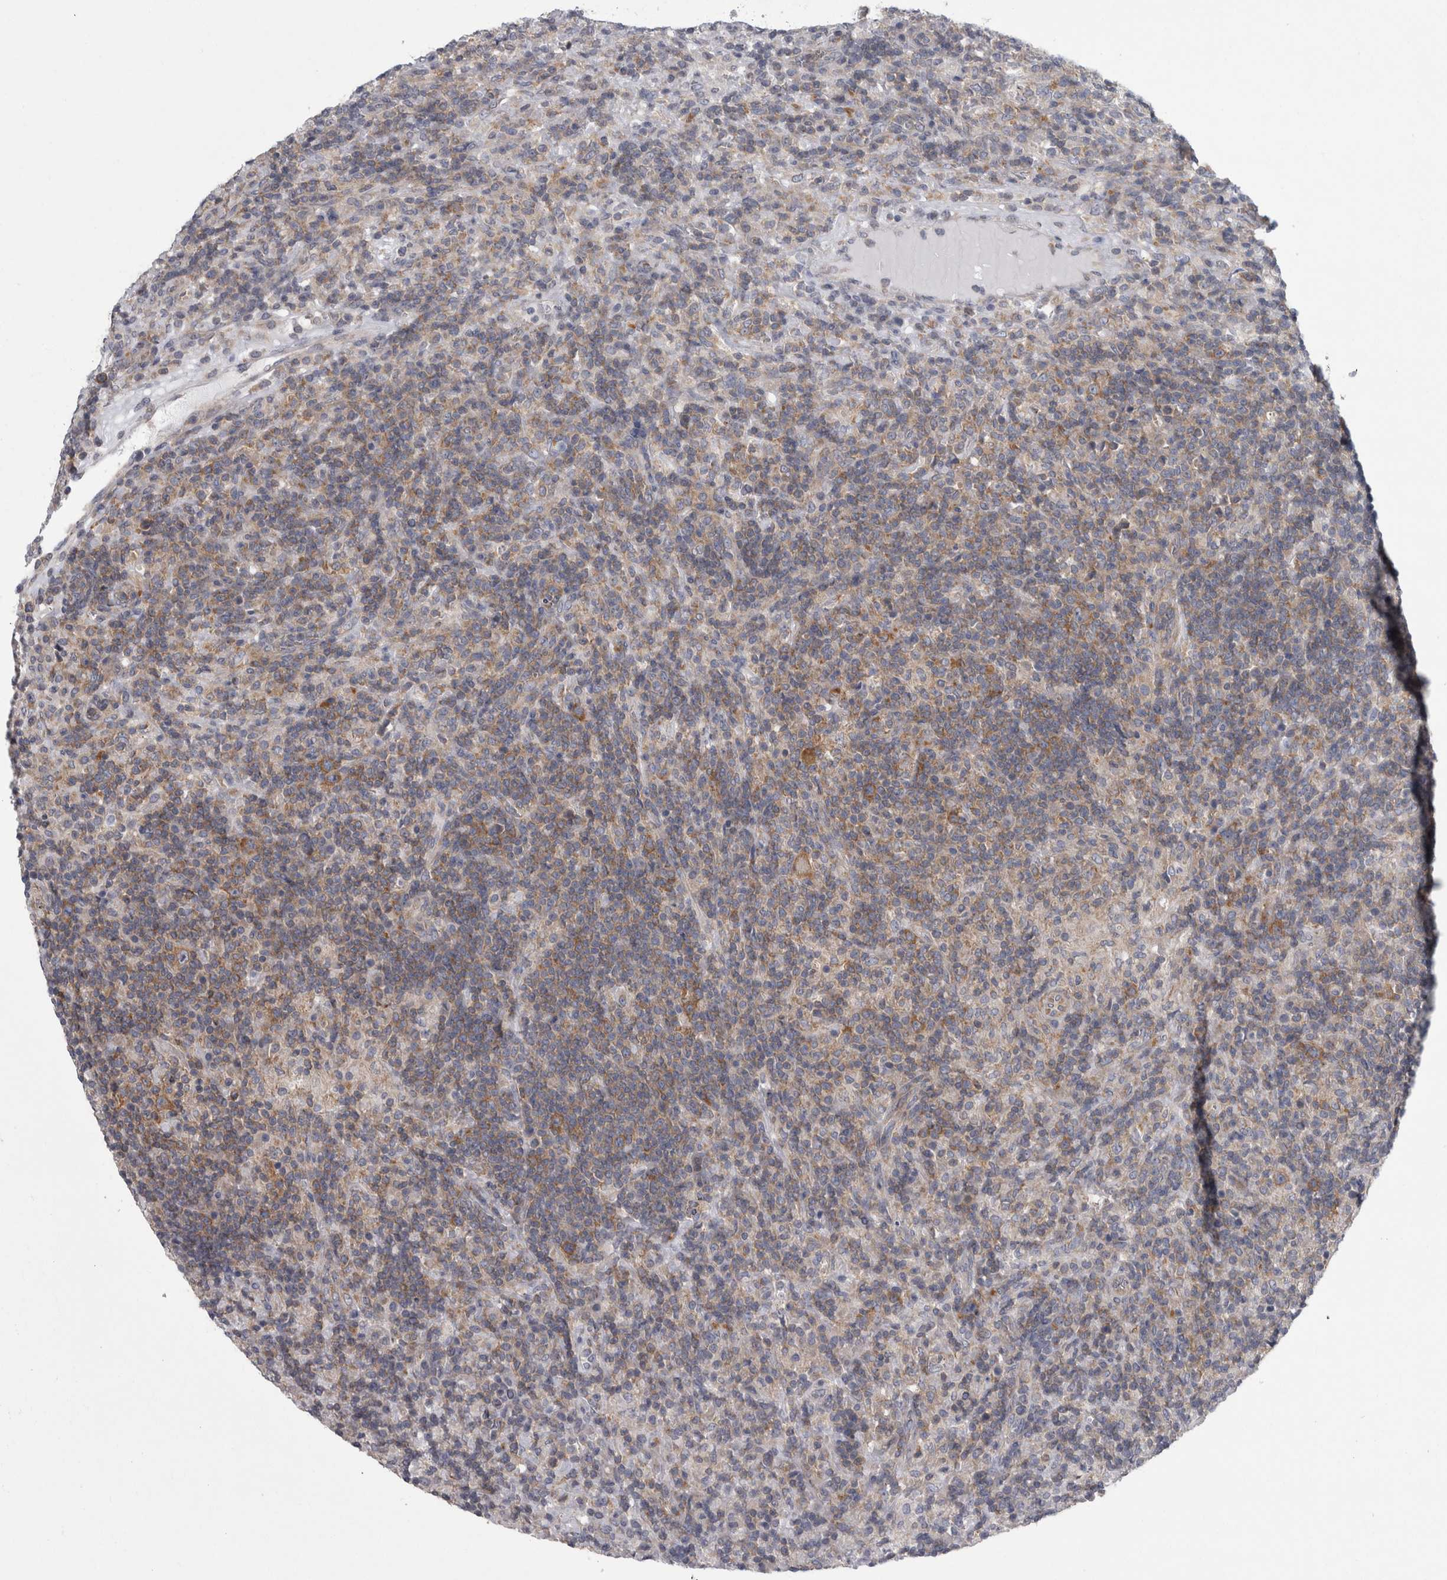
{"staining": {"intensity": "moderate", "quantity": ">75%", "location": "cytoplasmic/membranous"}, "tissue": "lymphoma", "cell_type": "Tumor cells", "image_type": "cancer", "snomed": [{"axis": "morphology", "description": "Hodgkin's disease, NOS"}, {"axis": "topography", "description": "Lymph node"}], "caption": "Human lymphoma stained with a protein marker displays moderate staining in tumor cells.", "gene": "PRRC2C", "patient": {"sex": "male", "age": 70}}